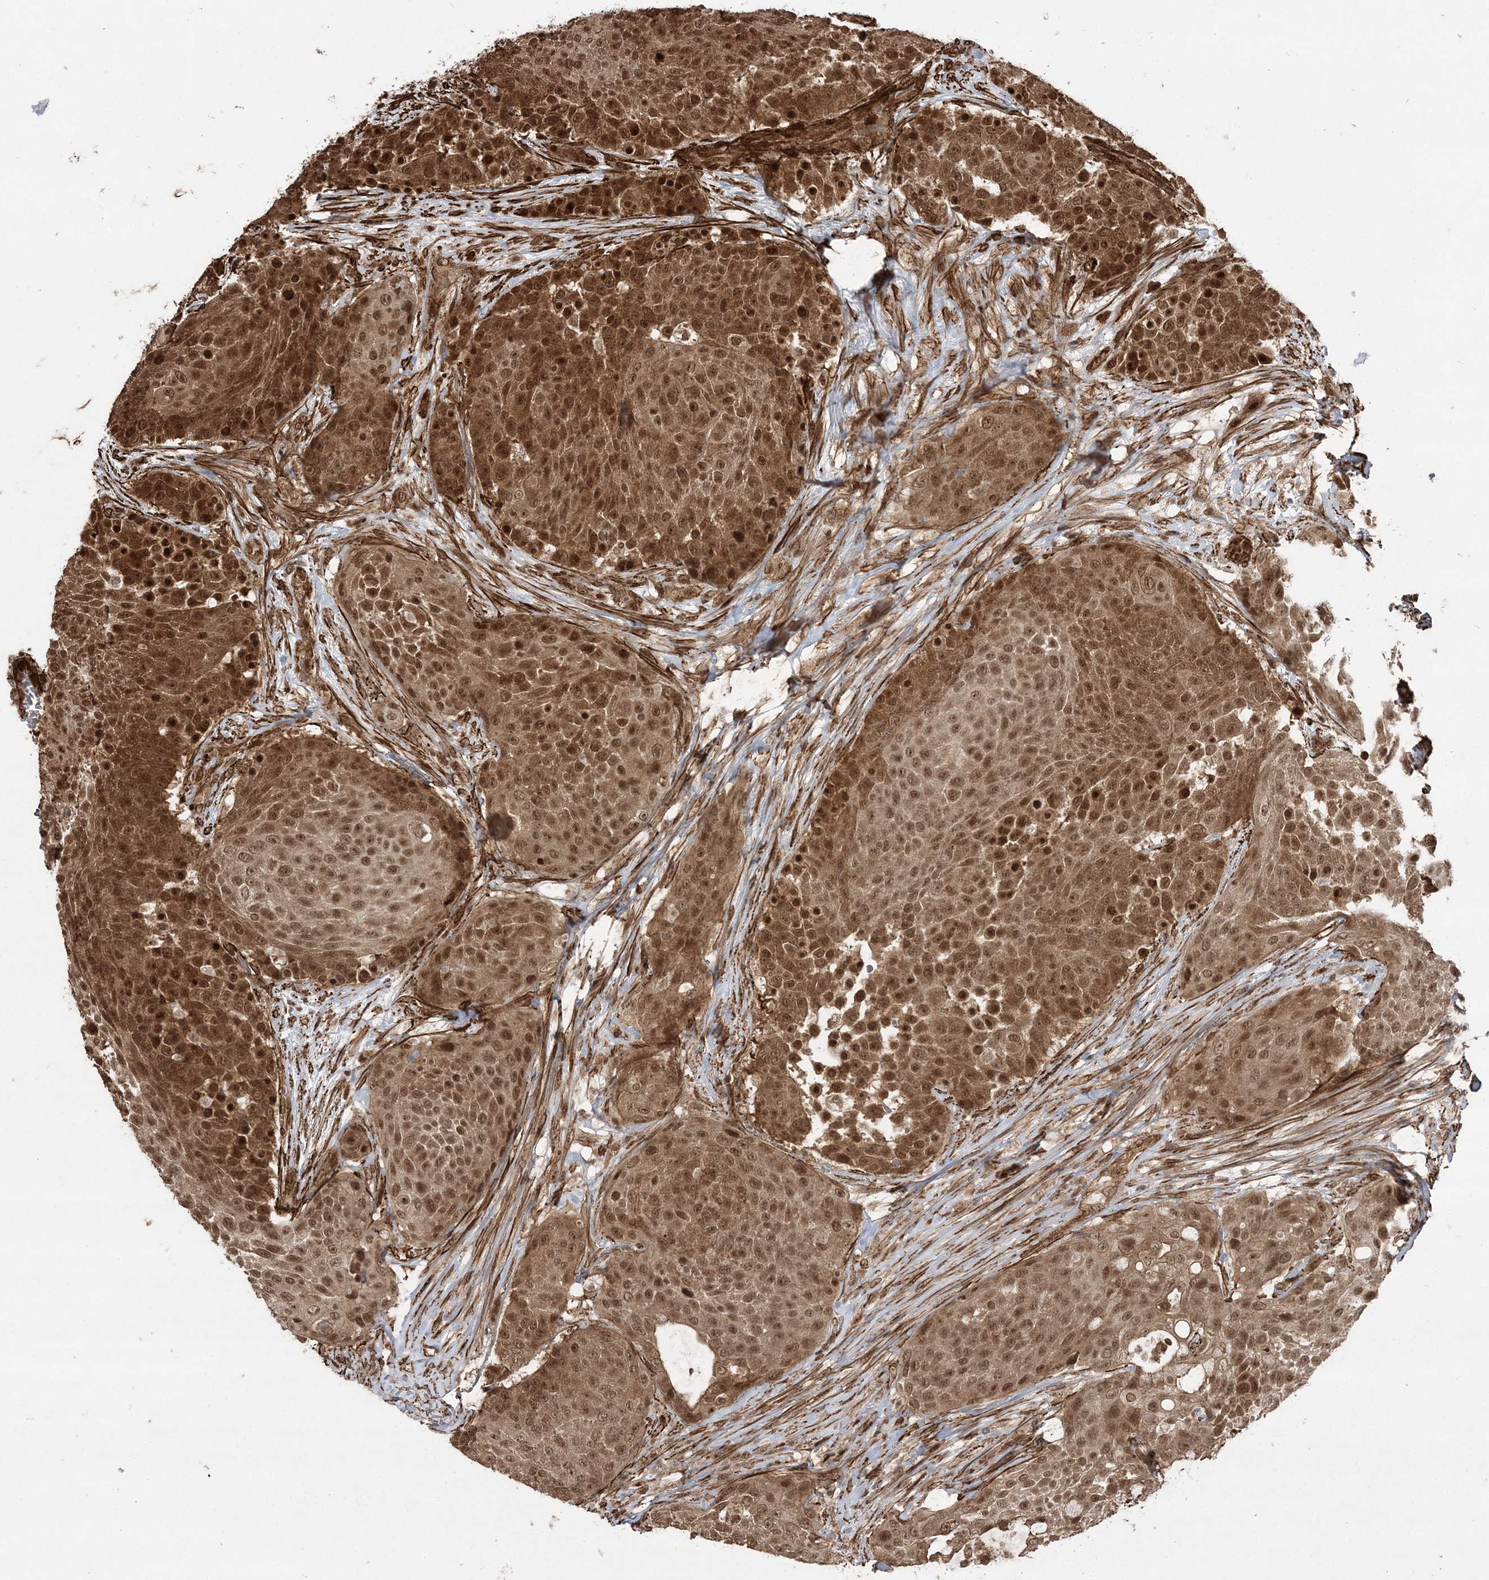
{"staining": {"intensity": "strong", "quantity": ">75%", "location": "cytoplasmic/membranous,nuclear"}, "tissue": "urothelial cancer", "cell_type": "Tumor cells", "image_type": "cancer", "snomed": [{"axis": "morphology", "description": "Urothelial carcinoma, High grade"}, {"axis": "topography", "description": "Urinary bladder"}], "caption": "Brown immunohistochemical staining in high-grade urothelial carcinoma reveals strong cytoplasmic/membranous and nuclear positivity in approximately >75% of tumor cells.", "gene": "ETAA1", "patient": {"sex": "female", "age": 63}}